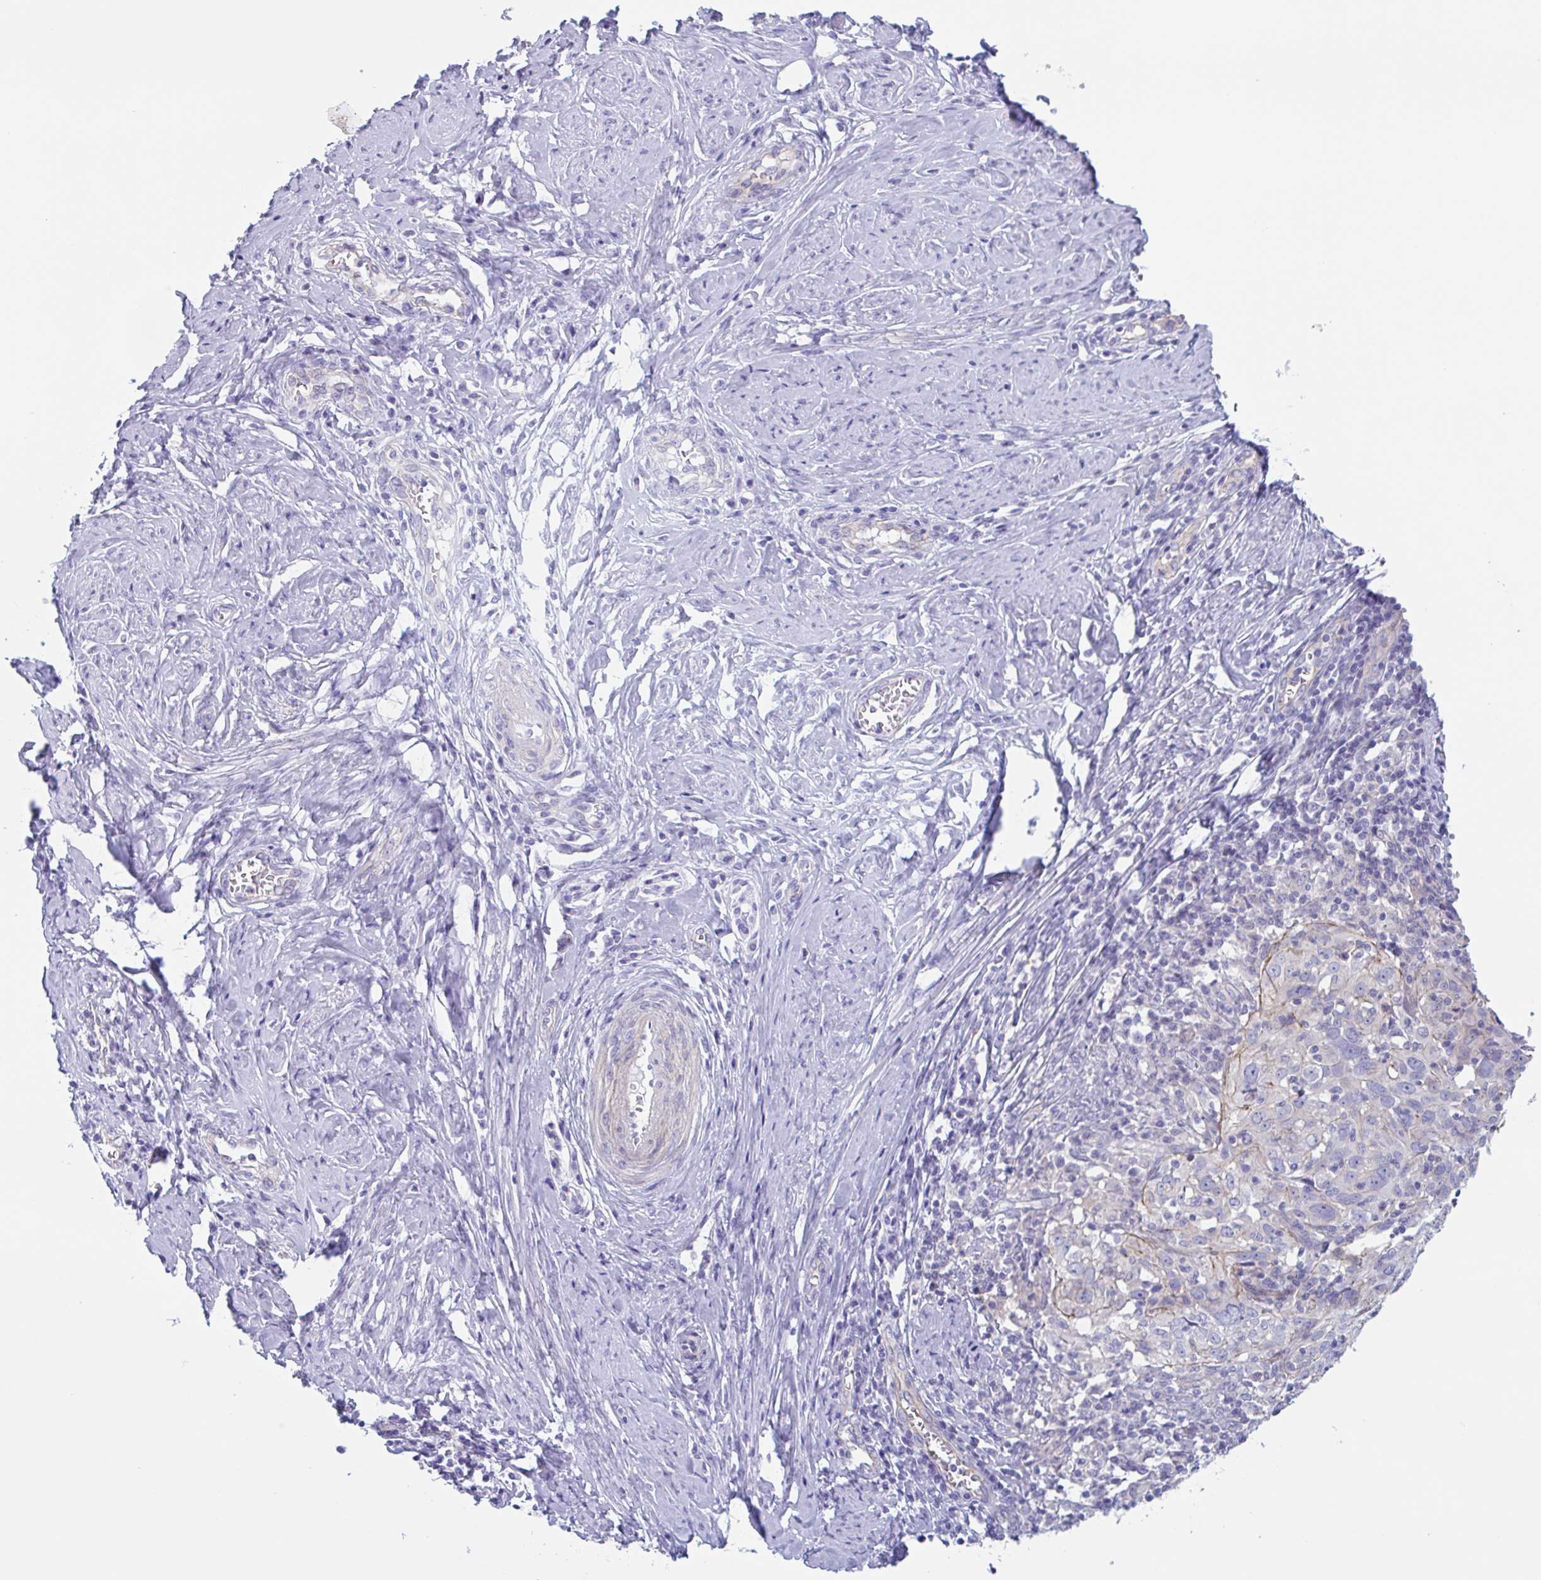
{"staining": {"intensity": "negative", "quantity": "none", "location": "none"}, "tissue": "cervical cancer", "cell_type": "Tumor cells", "image_type": "cancer", "snomed": [{"axis": "morphology", "description": "Normal tissue, NOS"}, {"axis": "morphology", "description": "Squamous cell carcinoma, NOS"}, {"axis": "topography", "description": "Cervix"}], "caption": "This is an immunohistochemistry image of human cervical cancer (squamous cell carcinoma). There is no staining in tumor cells.", "gene": "LENG9", "patient": {"sex": "female", "age": 31}}